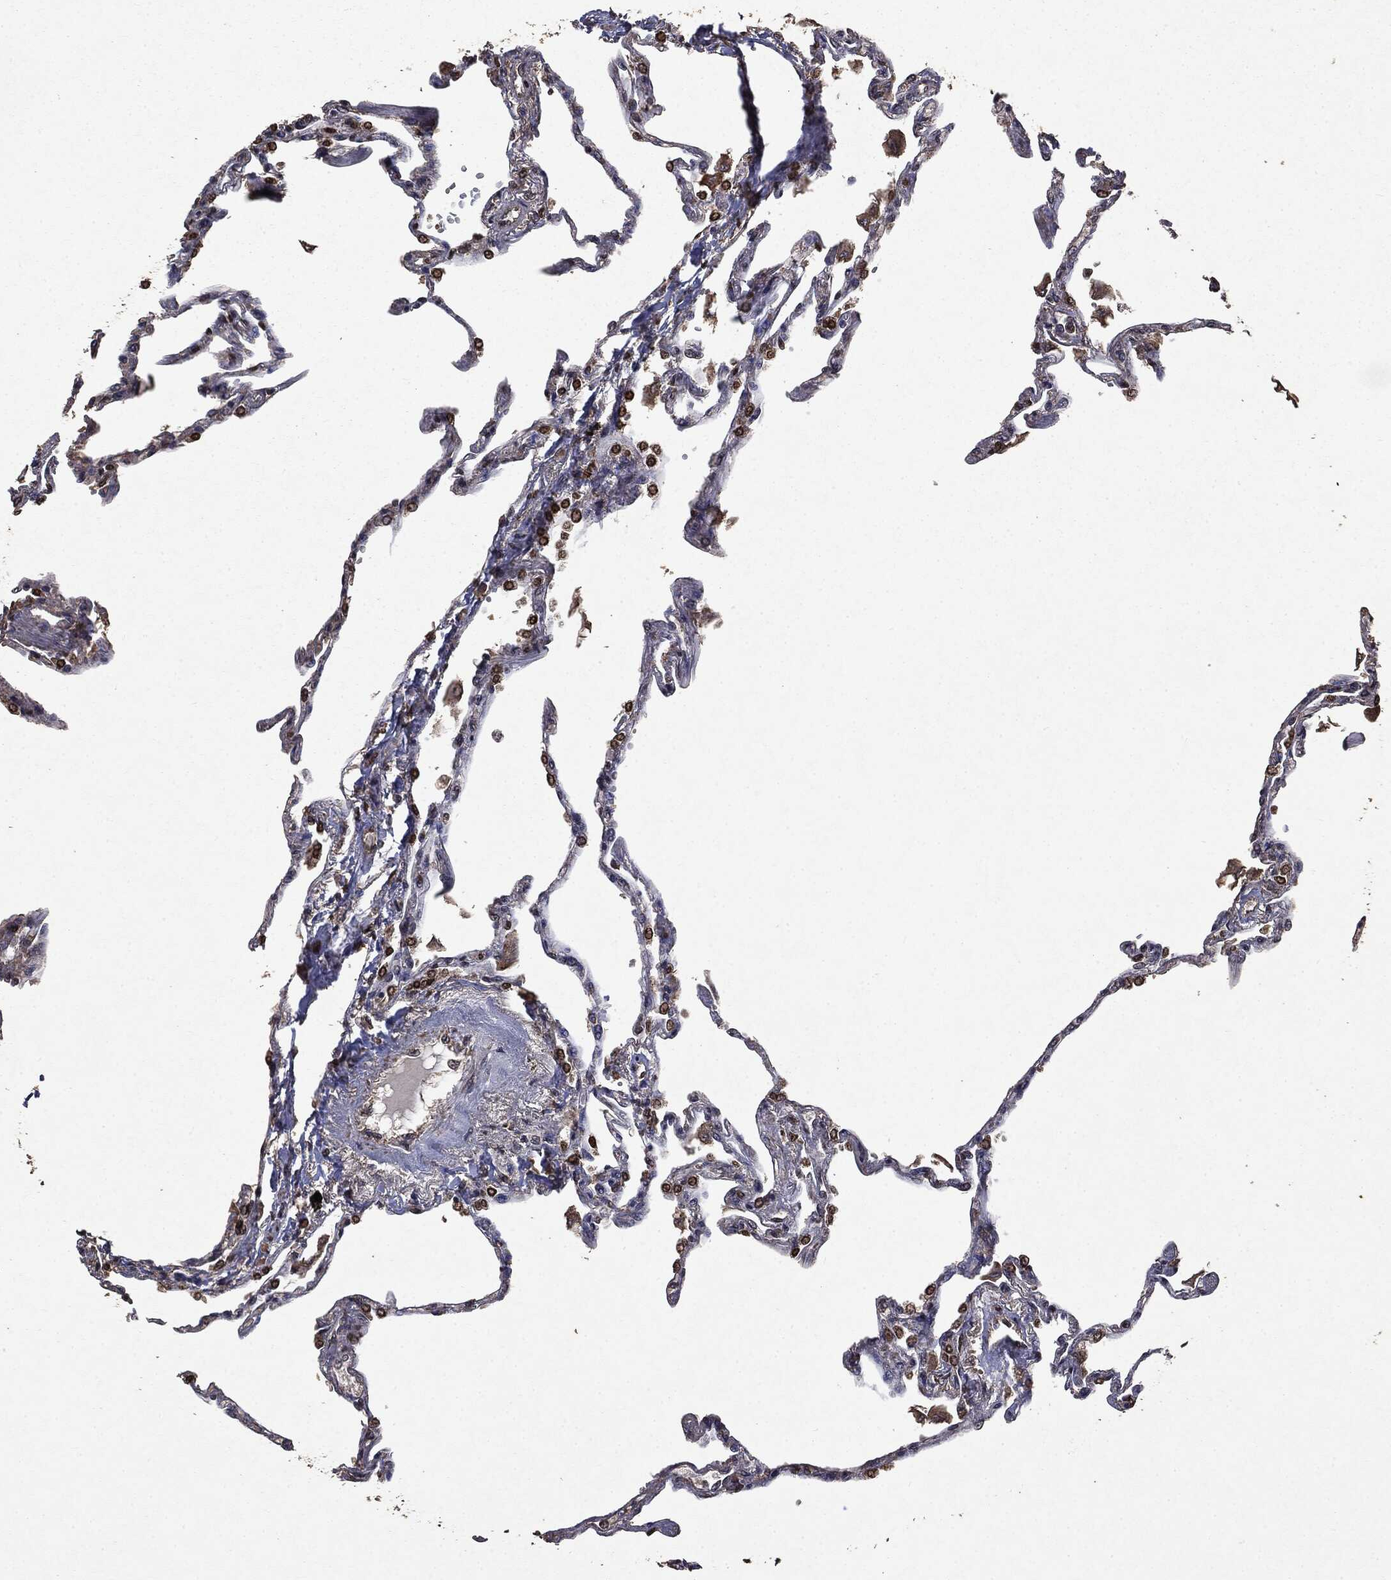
{"staining": {"intensity": "strong", "quantity": "25%-75%", "location": "nuclear"}, "tissue": "lung", "cell_type": "Alveolar cells", "image_type": "normal", "snomed": [{"axis": "morphology", "description": "Normal tissue, NOS"}, {"axis": "topography", "description": "Lung"}], "caption": "IHC (DAB (3,3'-diaminobenzidine)) staining of normal lung displays strong nuclear protein positivity in about 25%-75% of alveolar cells.", "gene": "PPP6R2", "patient": {"sex": "male", "age": 78}}